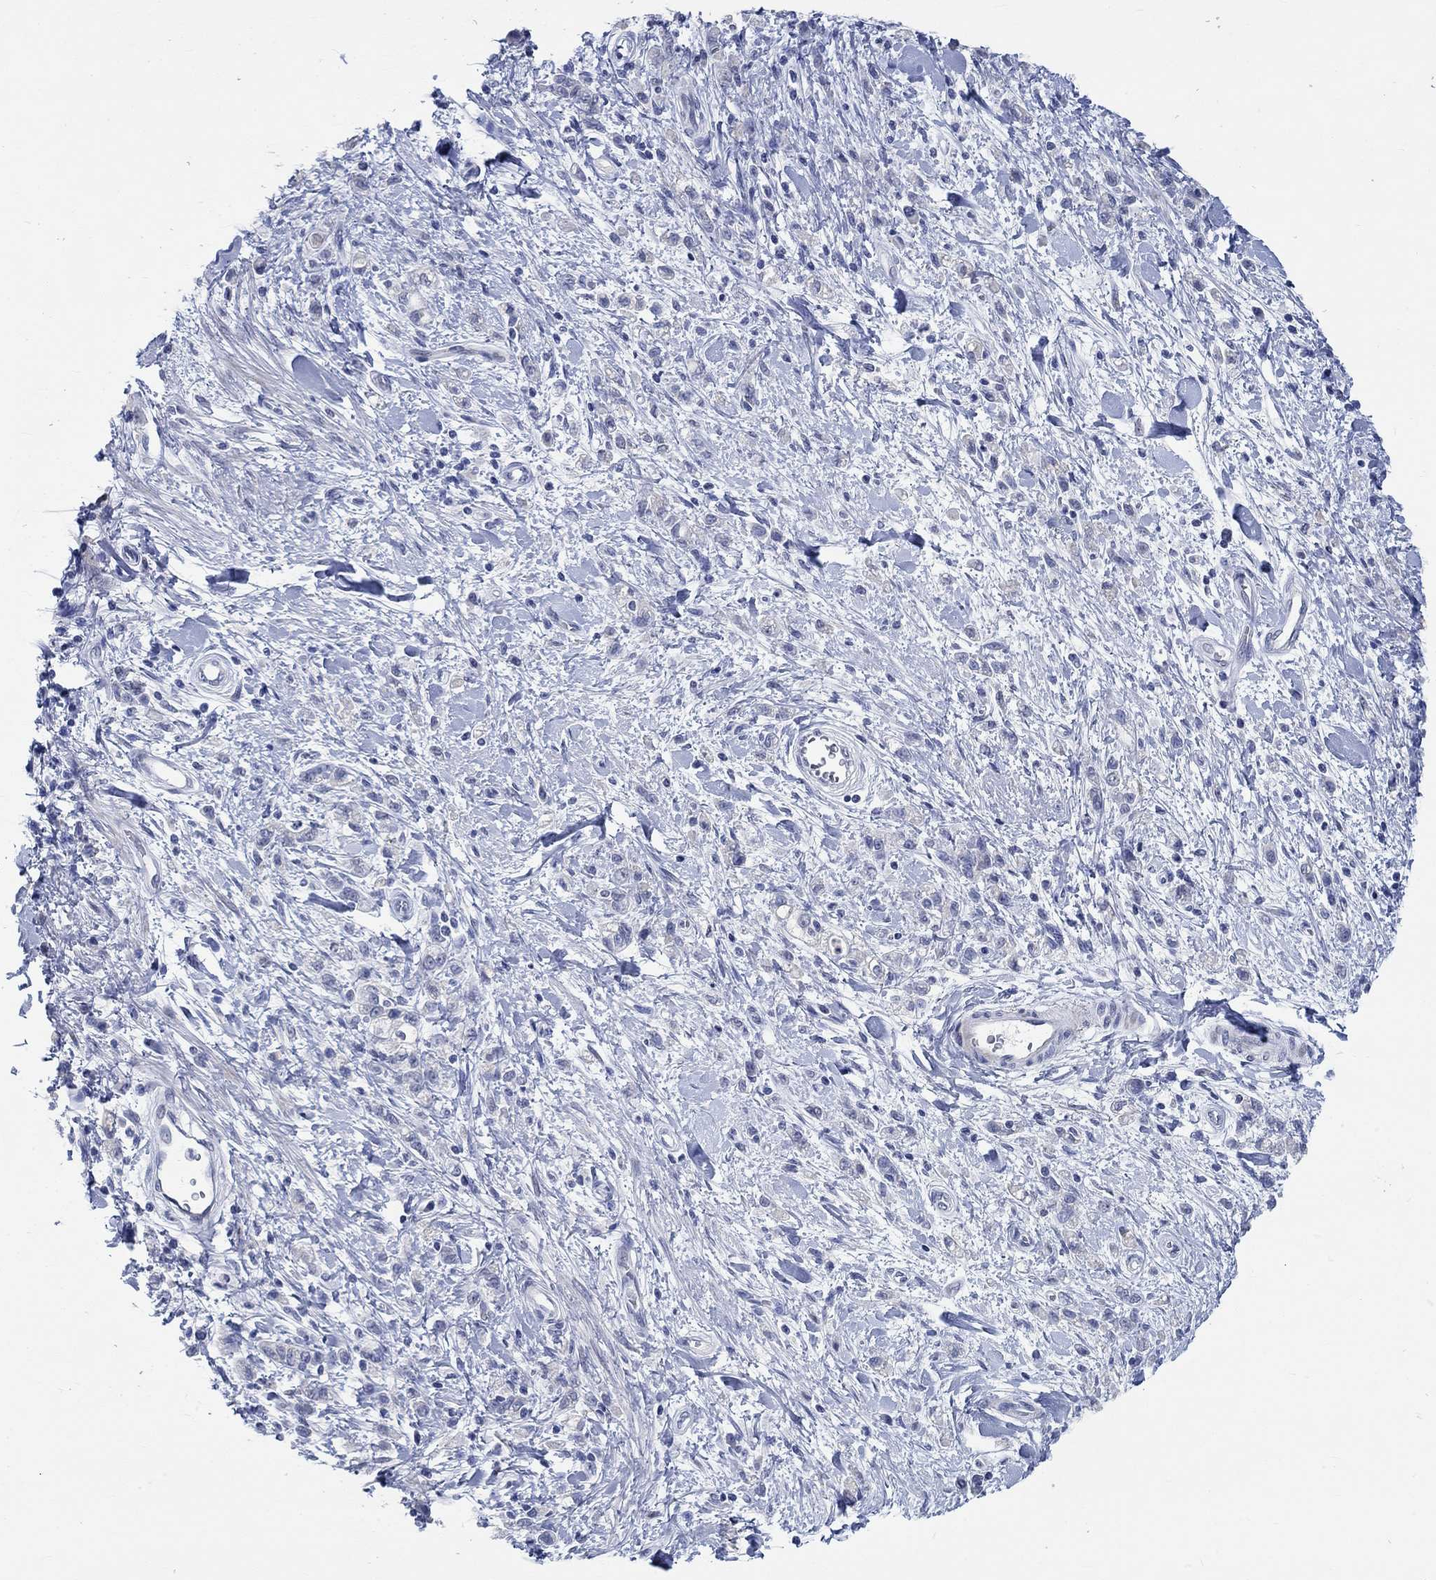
{"staining": {"intensity": "negative", "quantity": "none", "location": "none"}, "tissue": "stomach cancer", "cell_type": "Tumor cells", "image_type": "cancer", "snomed": [{"axis": "morphology", "description": "Adenocarcinoma, NOS"}, {"axis": "topography", "description": "Stomach"}], "caption": "Stomach cancer (adenocarcinoma) was stained to show a protein in brown. There is no significant staining in tumor cells.", "gene": "C4orf47", "patient": {"sex": "male", "age": 77}}